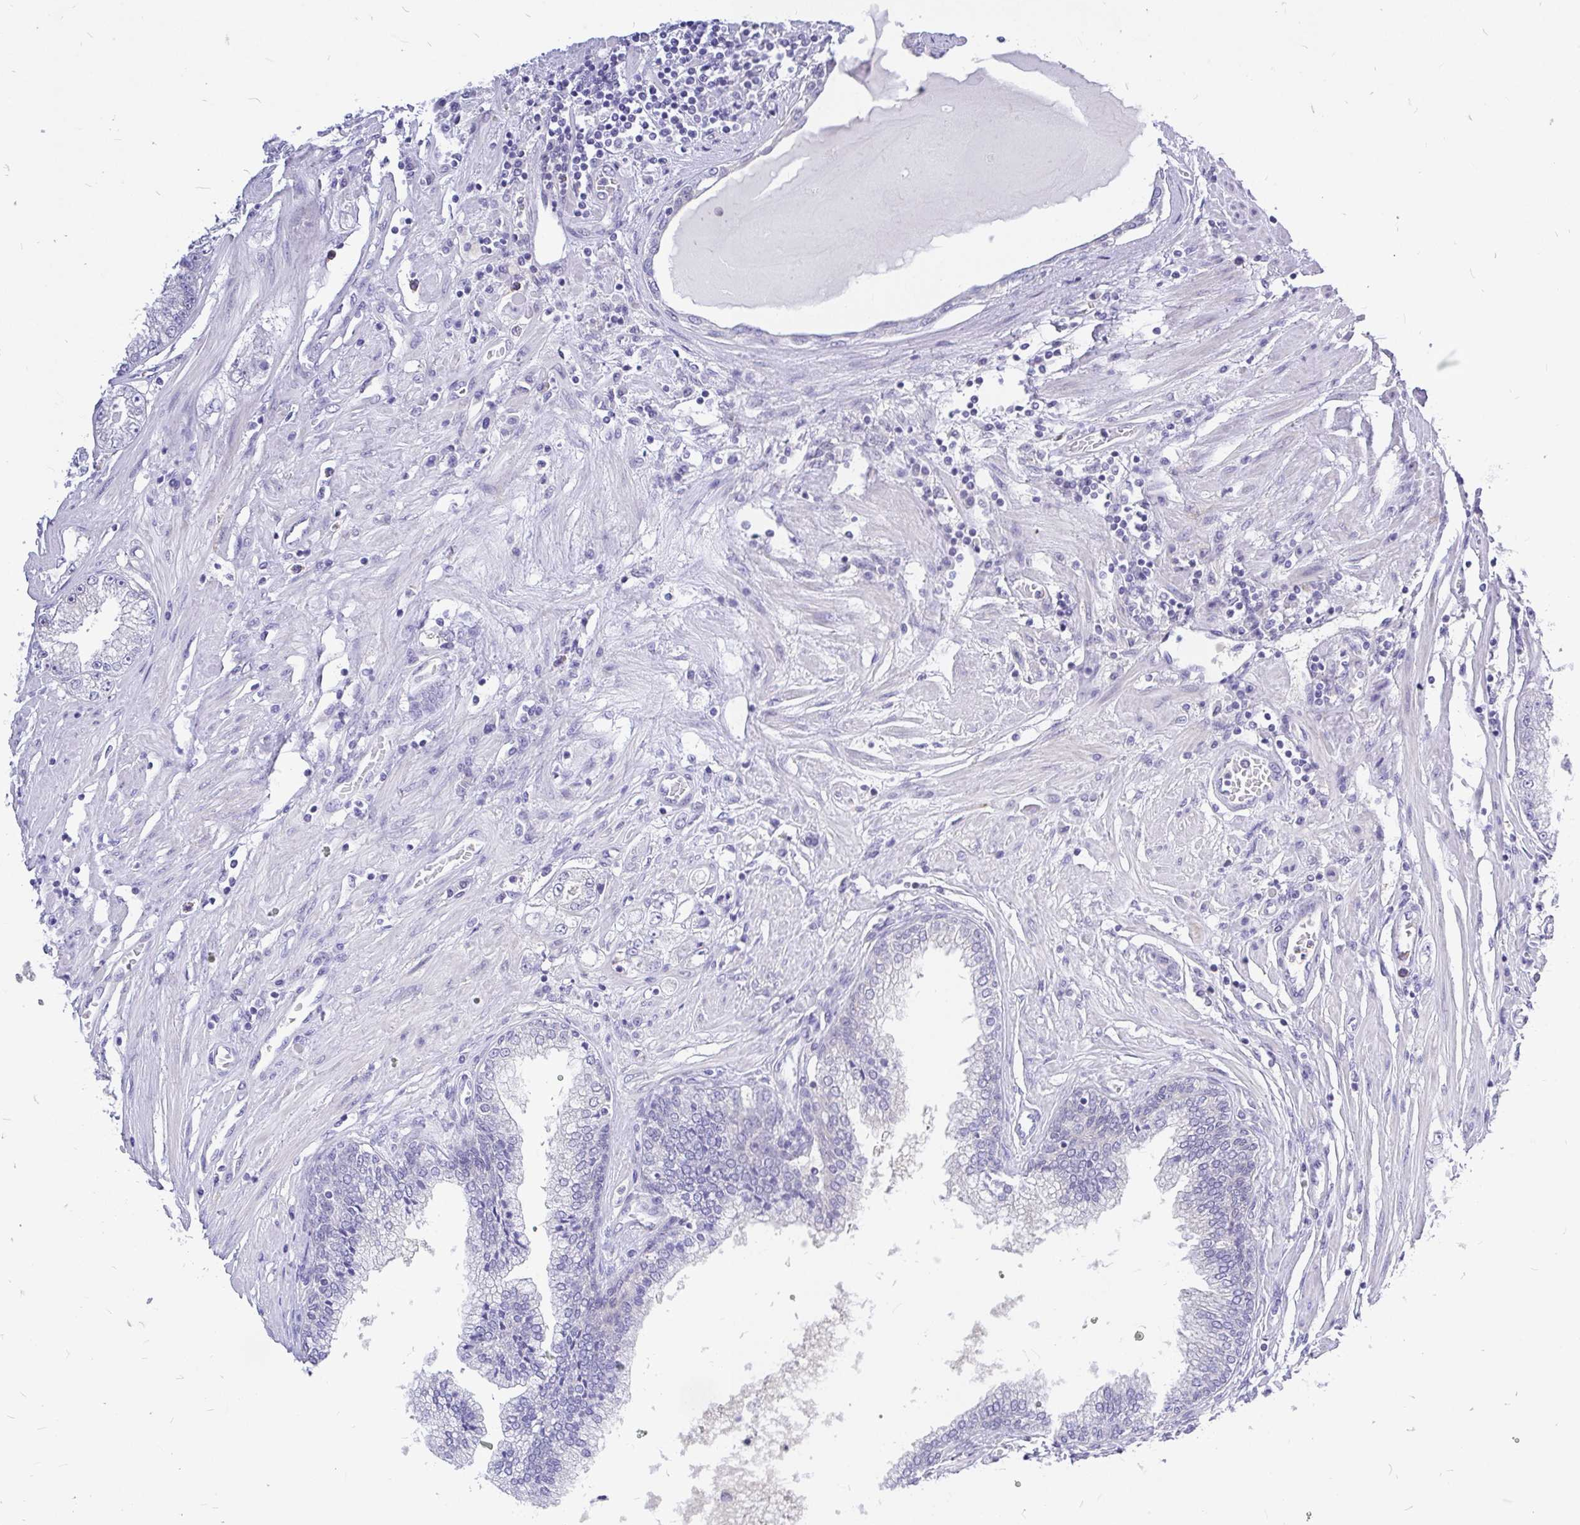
{"staining": {"intensity": "negative", "quantity": "none", "location": "none"}, "tissue": "prostate cancer", "cell_type": "Tumor cells", "image_type": "cancer", "snomed": [{"axis": "morphology", "description": "Adenocarcinoma, High grade"}, {"axis": "topography", "description": "Prostate"}], "caption": "High power microscopy micrograph of an immunohistochemistry (IHC) histopathology image of prostate cancer, revealing no significant staining in tumor cells.", "gene": "MAP1LC3A", "patient": {"sex": "male", "age": 69}}